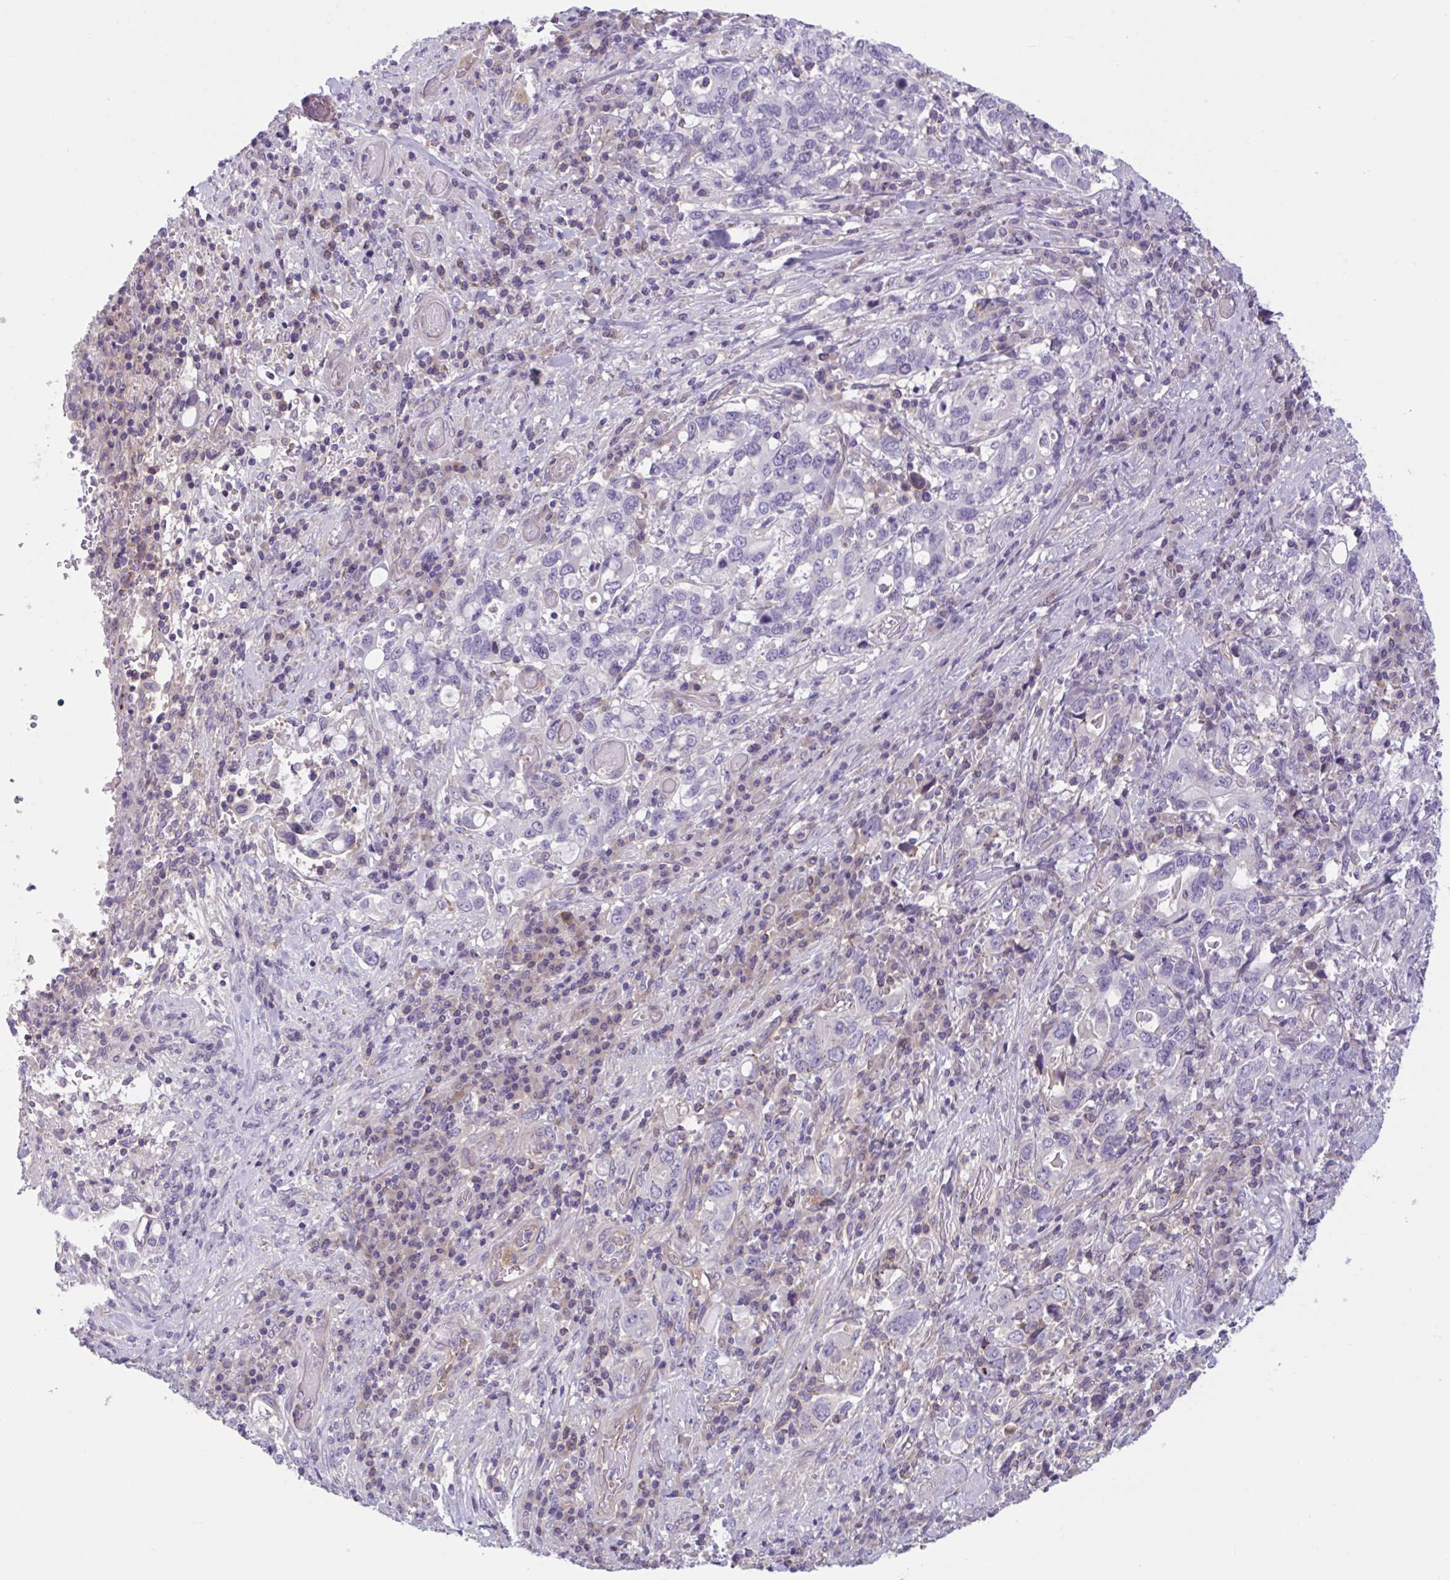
{"staining": {"intensity": "negative", "quantity": "none", "location": "none"}, "tissue": "stomach cancer", "cell_type": "Tumor cells", "image_type": "cancer", "snomed": [{"axis": "morphology", "description": "Adenocarcinoma, NOS"}, {"axis": "topography", "description": "Stomach, upper"}, {"axis": "topography", "description": "Stomach"}], "caption": "A high-resolution histopathology image shows immunohistochemistry staining of adenocarcinoma (stomach), which demonstrates no significant staining in tumor cells. Nuclei are stained in blue.", "gene": "TTC7B", "patient": {"sex": "male", "age": 62}}